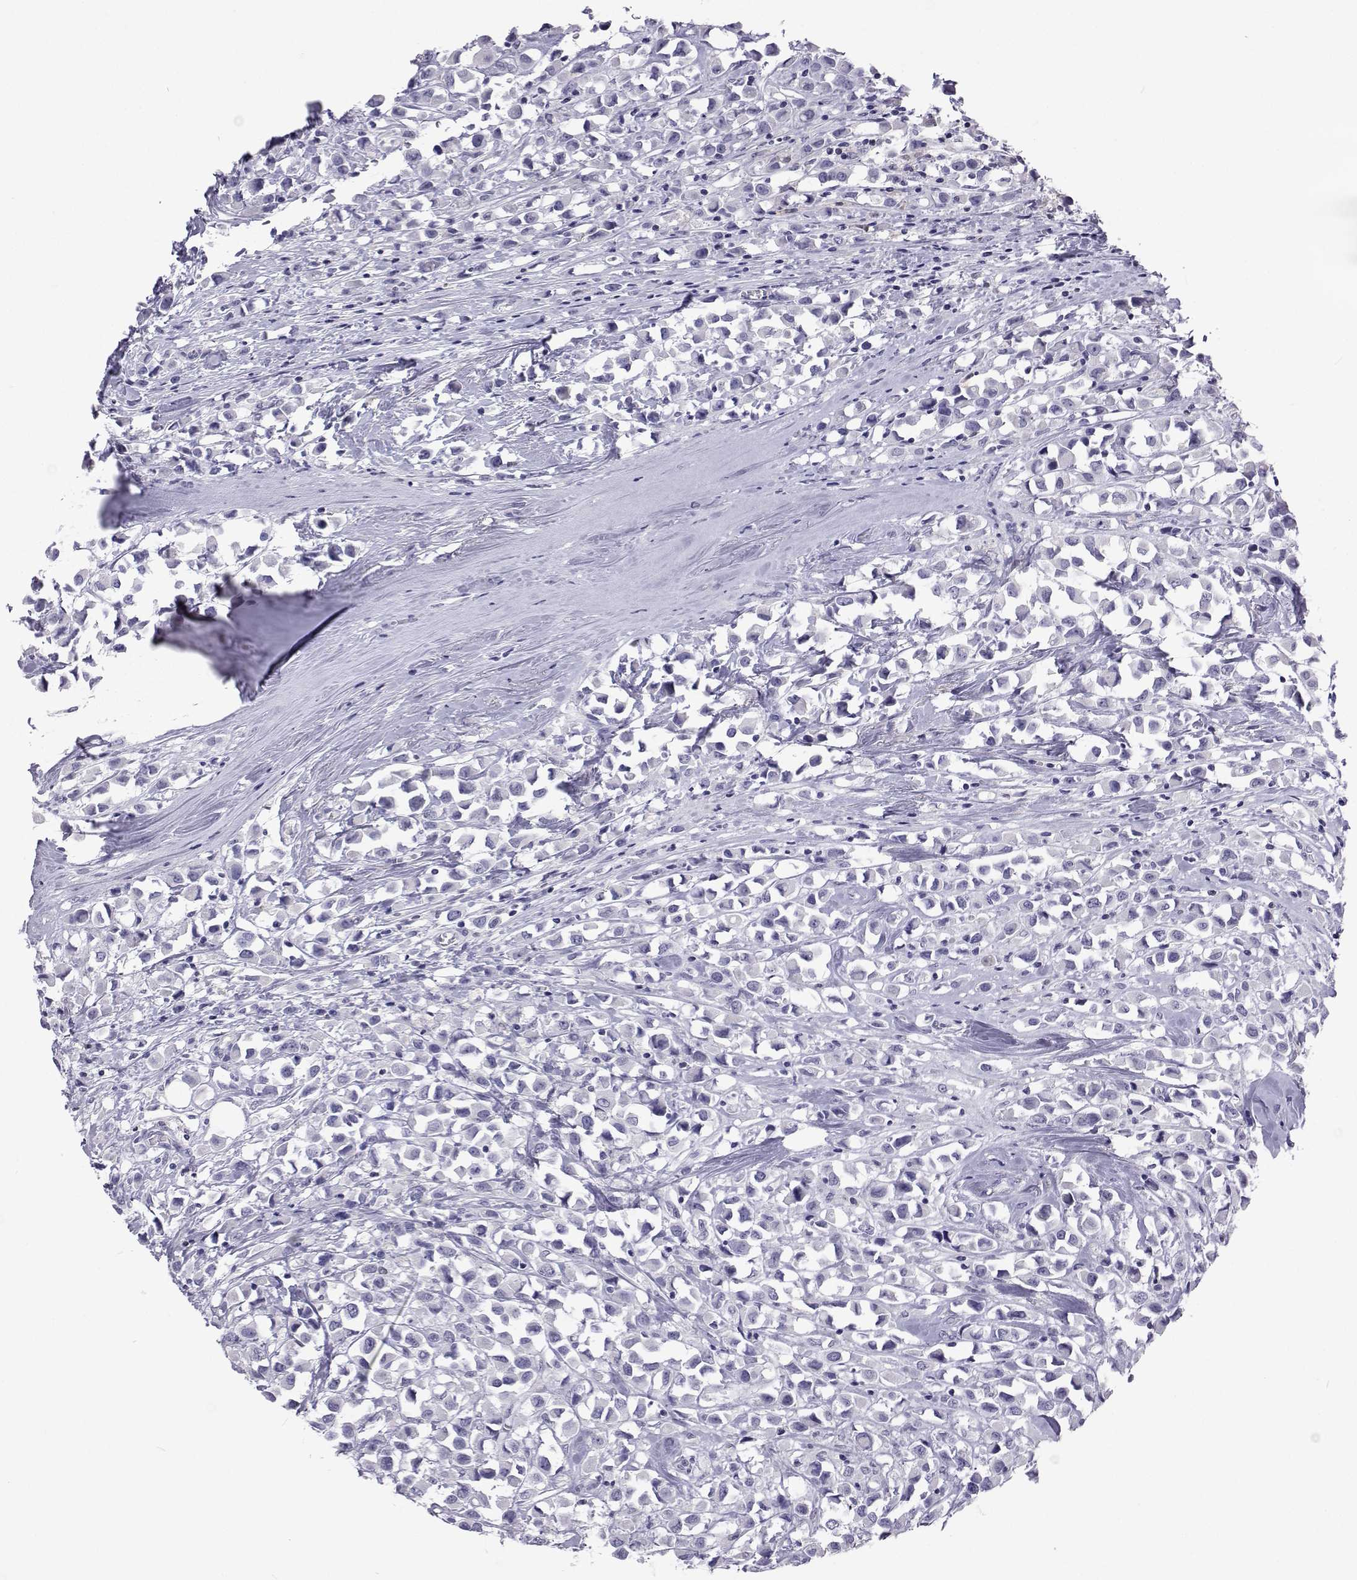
{"staining": {"intensity": "negative", "quantity": "none", "location": "none"}, "tissue": "breast cancer", "cell_type": "Tumor cells", "image_type": "cancer", "snomed": [{"axis": "morphology", "description": "Duct carcinoma"}, {"axis": "topography", "description": "Breast"}], "caption": "Tumor cells show no significant positivity in intraductal carcinoma (breast).", "gene": "GALM", "patient": {"sex": "female", "age": 61}}